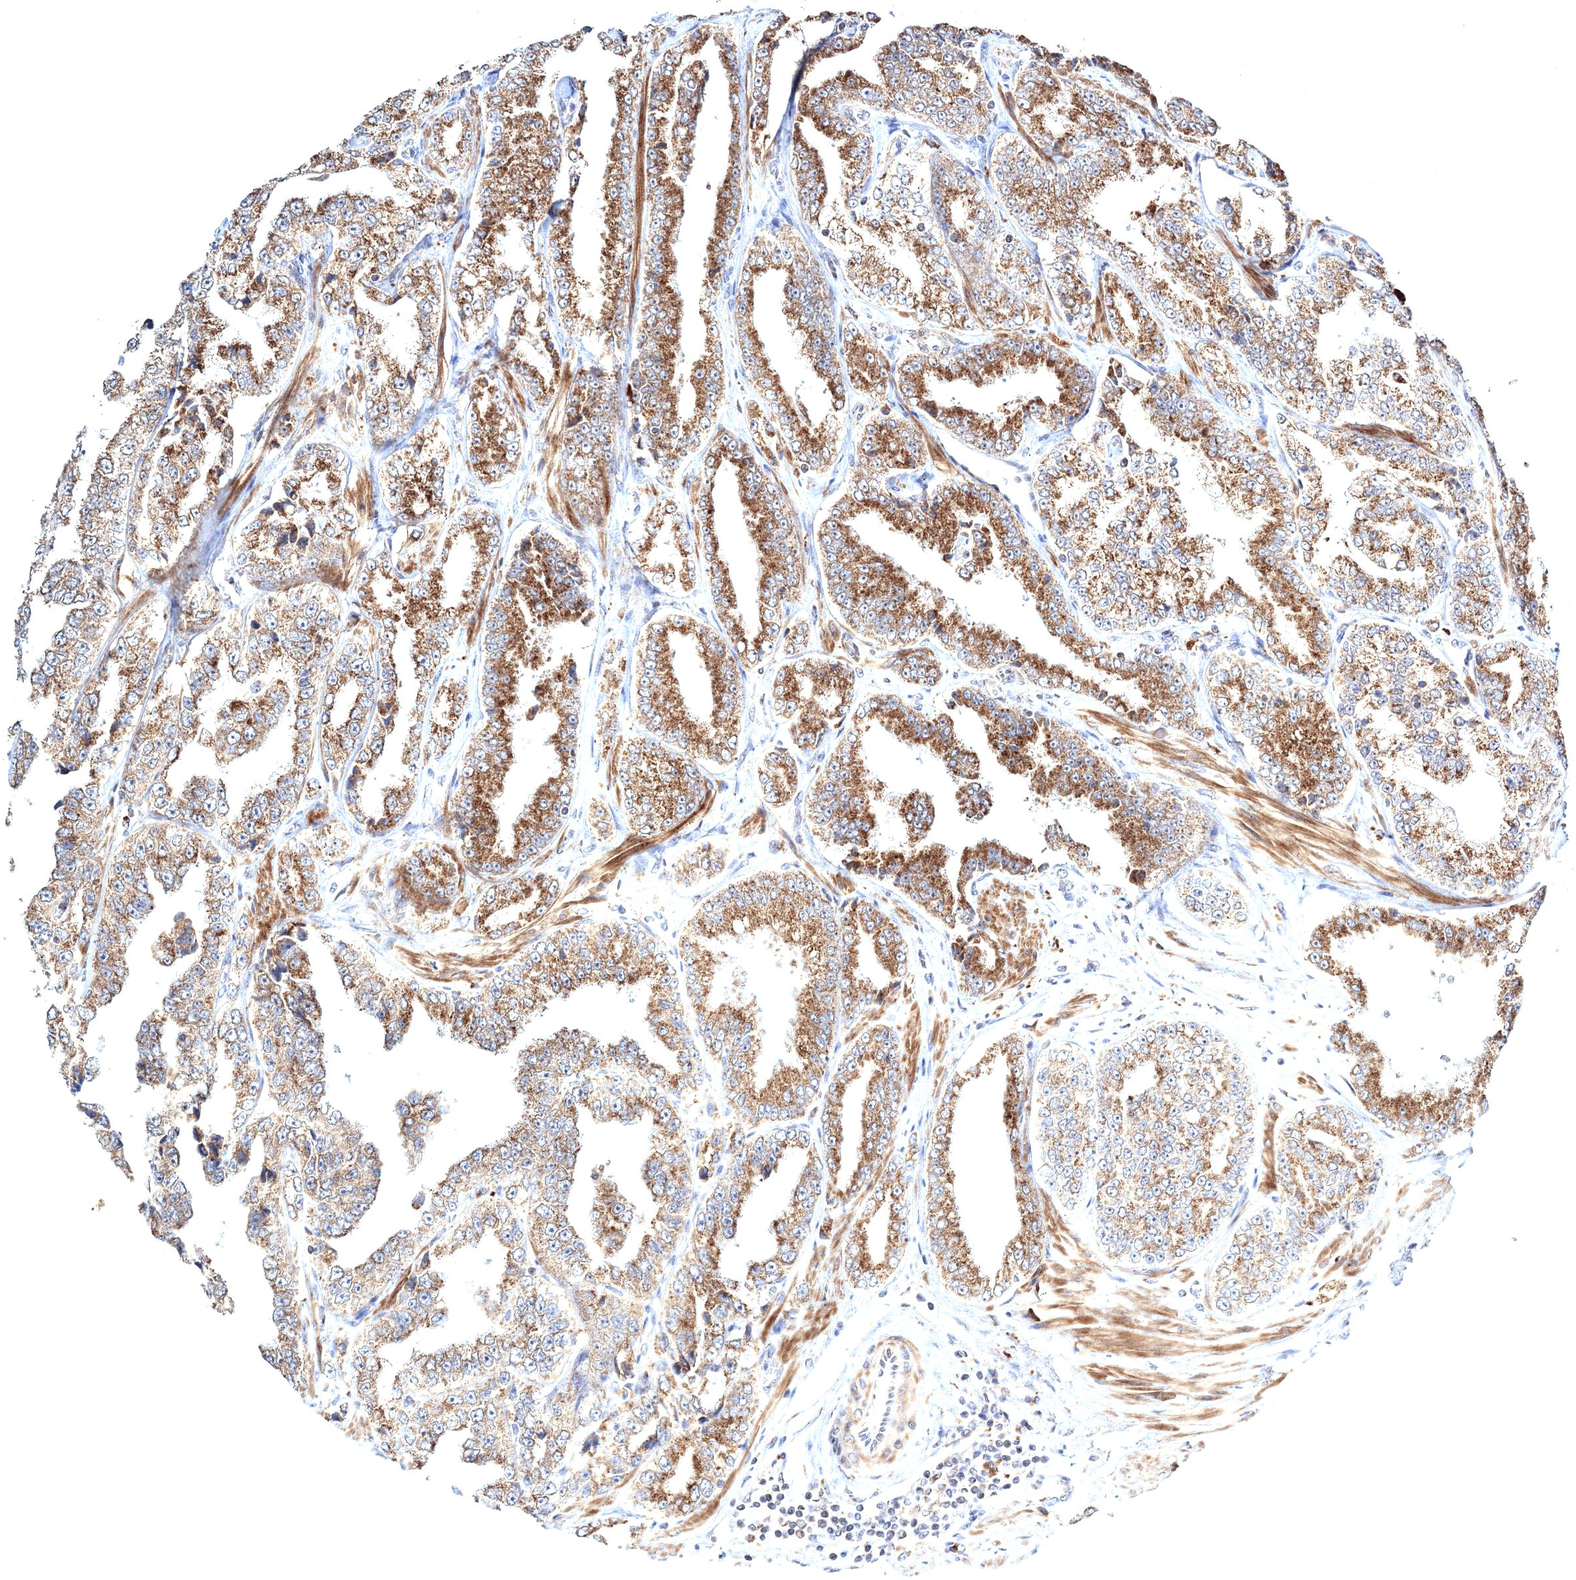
{"staining": {"intensity": "moderate", "quantity": ">75%", "location": "cytoplasmic/membranous"}, "tissue": "prostate cancer", "cell_type": "Tumor cells", "image_type": "cancer", "snomed": [{"axis": "morphology", "description": "Adenocarcinoma, High grade"}, {"axis": "topography", "description": "Prostate"}], "caption": "DAB (3,3'-diaminobenzidine) immunohistochemical staining of human prostate cancer (high-grade adenocarcinoma) reveals moderate cytoplasmic/membranous protein expression in approximately >75% of tumor cells.", "gene": "PEX13", "patient": {"sex": "male", "age": 71}}